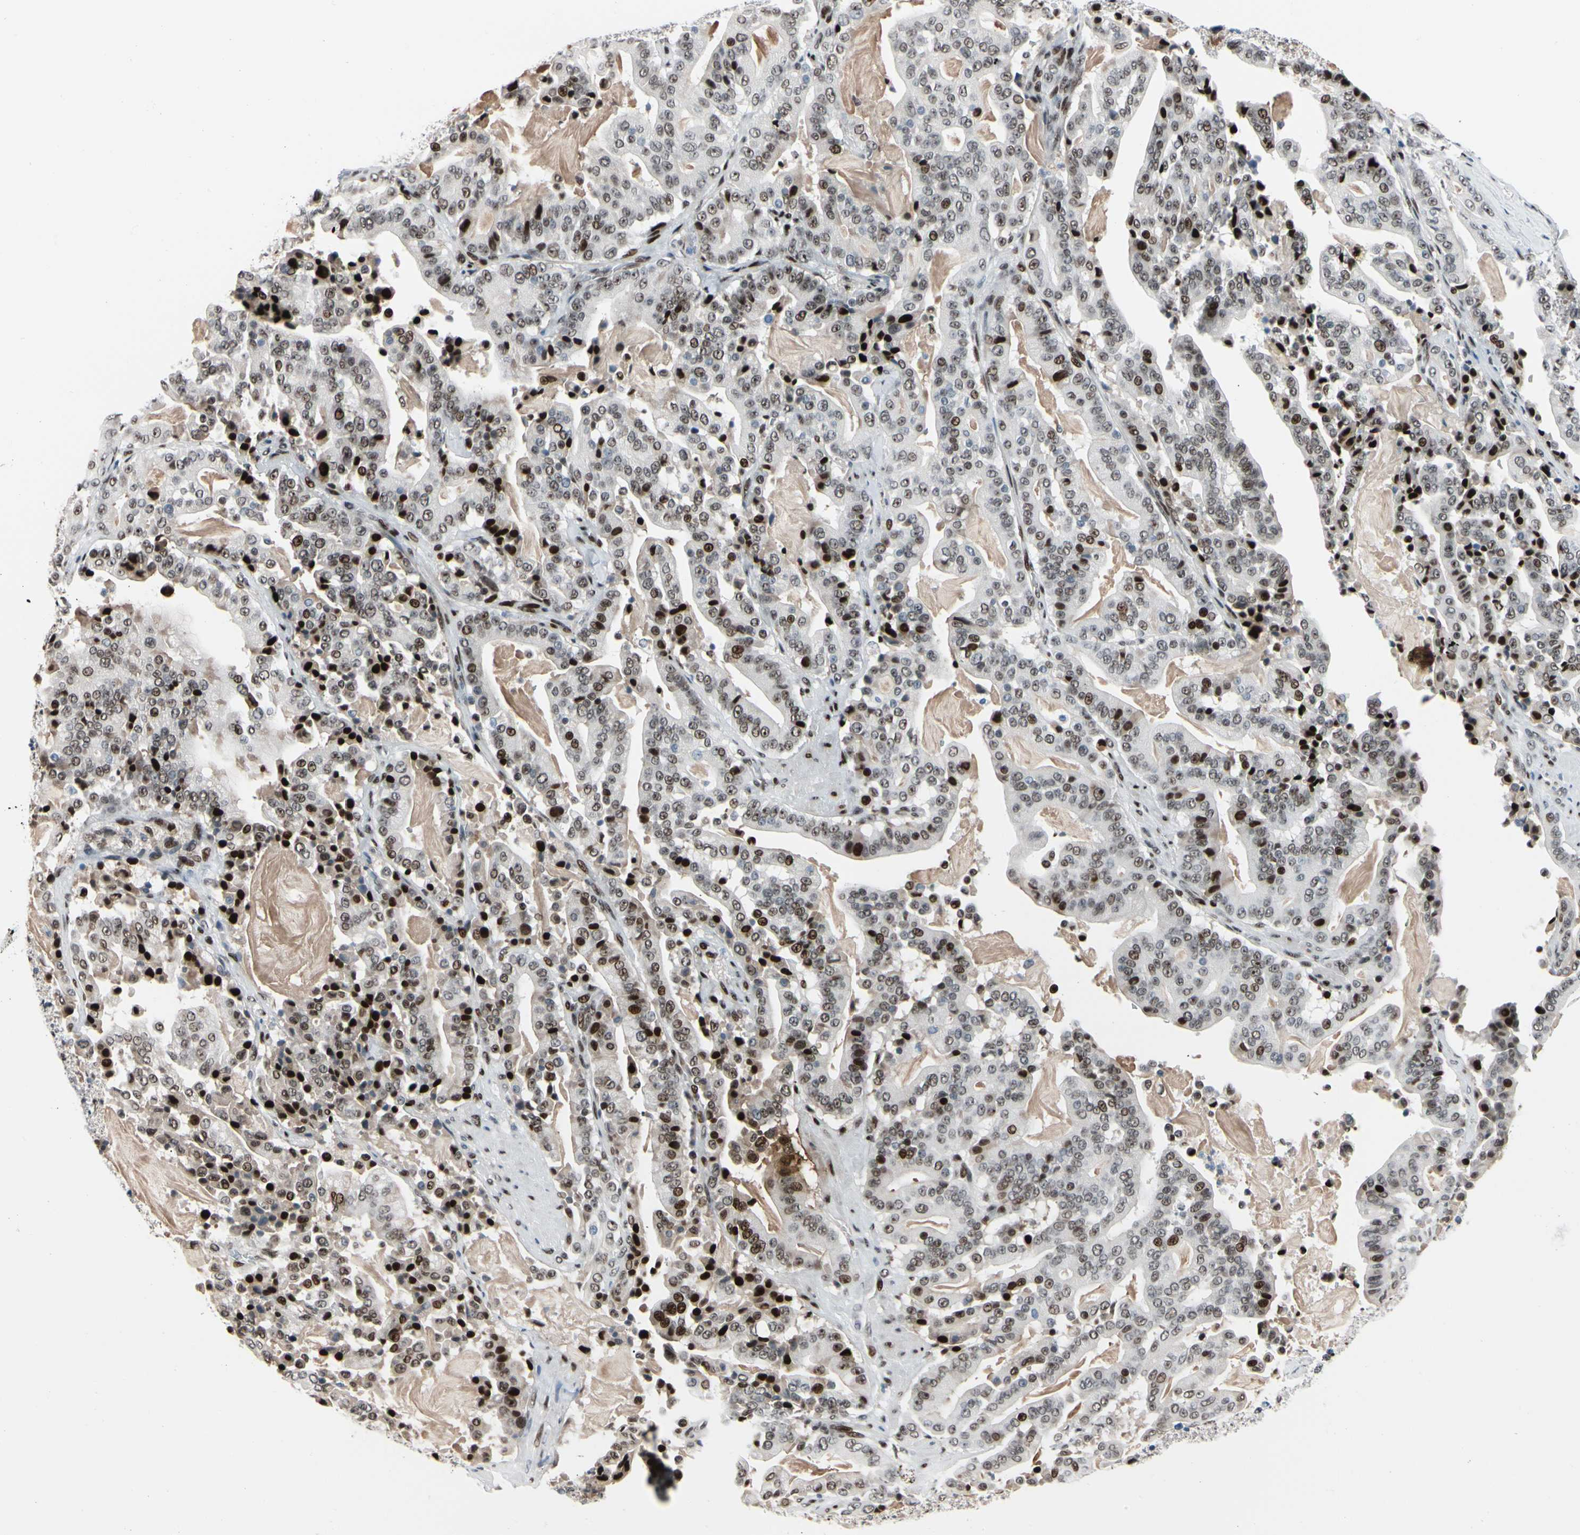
{"staining": {"intensity": "moderate", "quantity": "25%-75%", "location": "nuclear"}, "tissue": "pancreatic cancer", "cell_type": "Tumor cells", "image_type": "cancer", "snomed": [{"axis": "morphology", "description": "Adenocarcinoma, NOS"}, {"axis": "topography", "description": "Pancreas"}], "caption": "IHC photomicrograph of pancreatic cancer (adenocarcinoma) stained for a protein (brown), which displays medium levels of moderate nuclear positivity in about 25%-75% of tumor cells.", "gene": "FOXO3", "patient": {"sex": "male", "age": 63}}